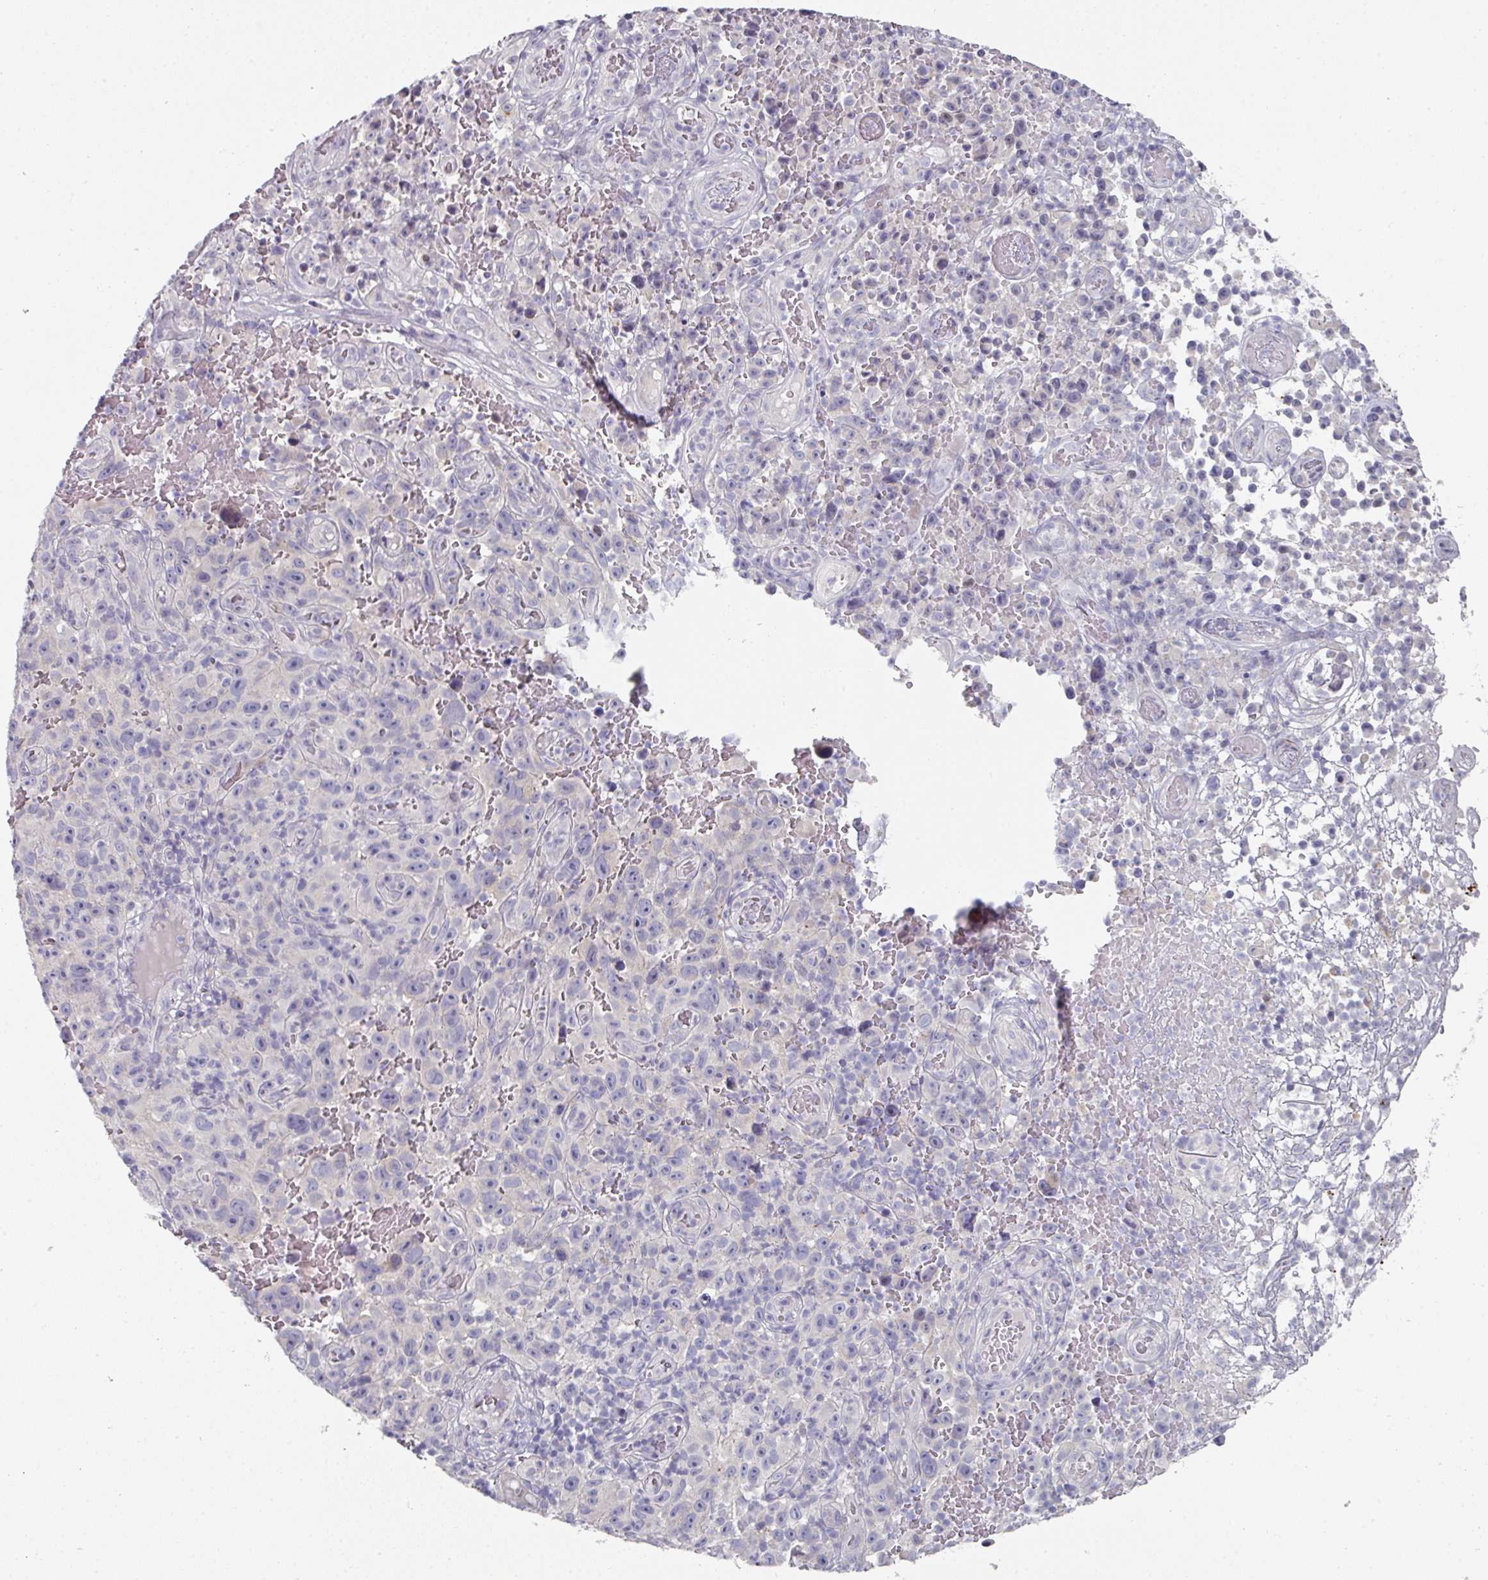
{"staining": {"intensity": "negative", "quantity": "none", "location": "none"}, "tissue": "melanoma", "cell_type": "Tumor cells", "image_type": "cancer", "snomed": [{"axis": "morphology", "description": "Malignant melanoma, NOS"}, {"axis": "topography", "description": "Skin"}], "caption": "Tumor cells show no significant expression in melanoma.", "gene": "NT5C1A", "patient": {"sex": "female", "age": 82}}